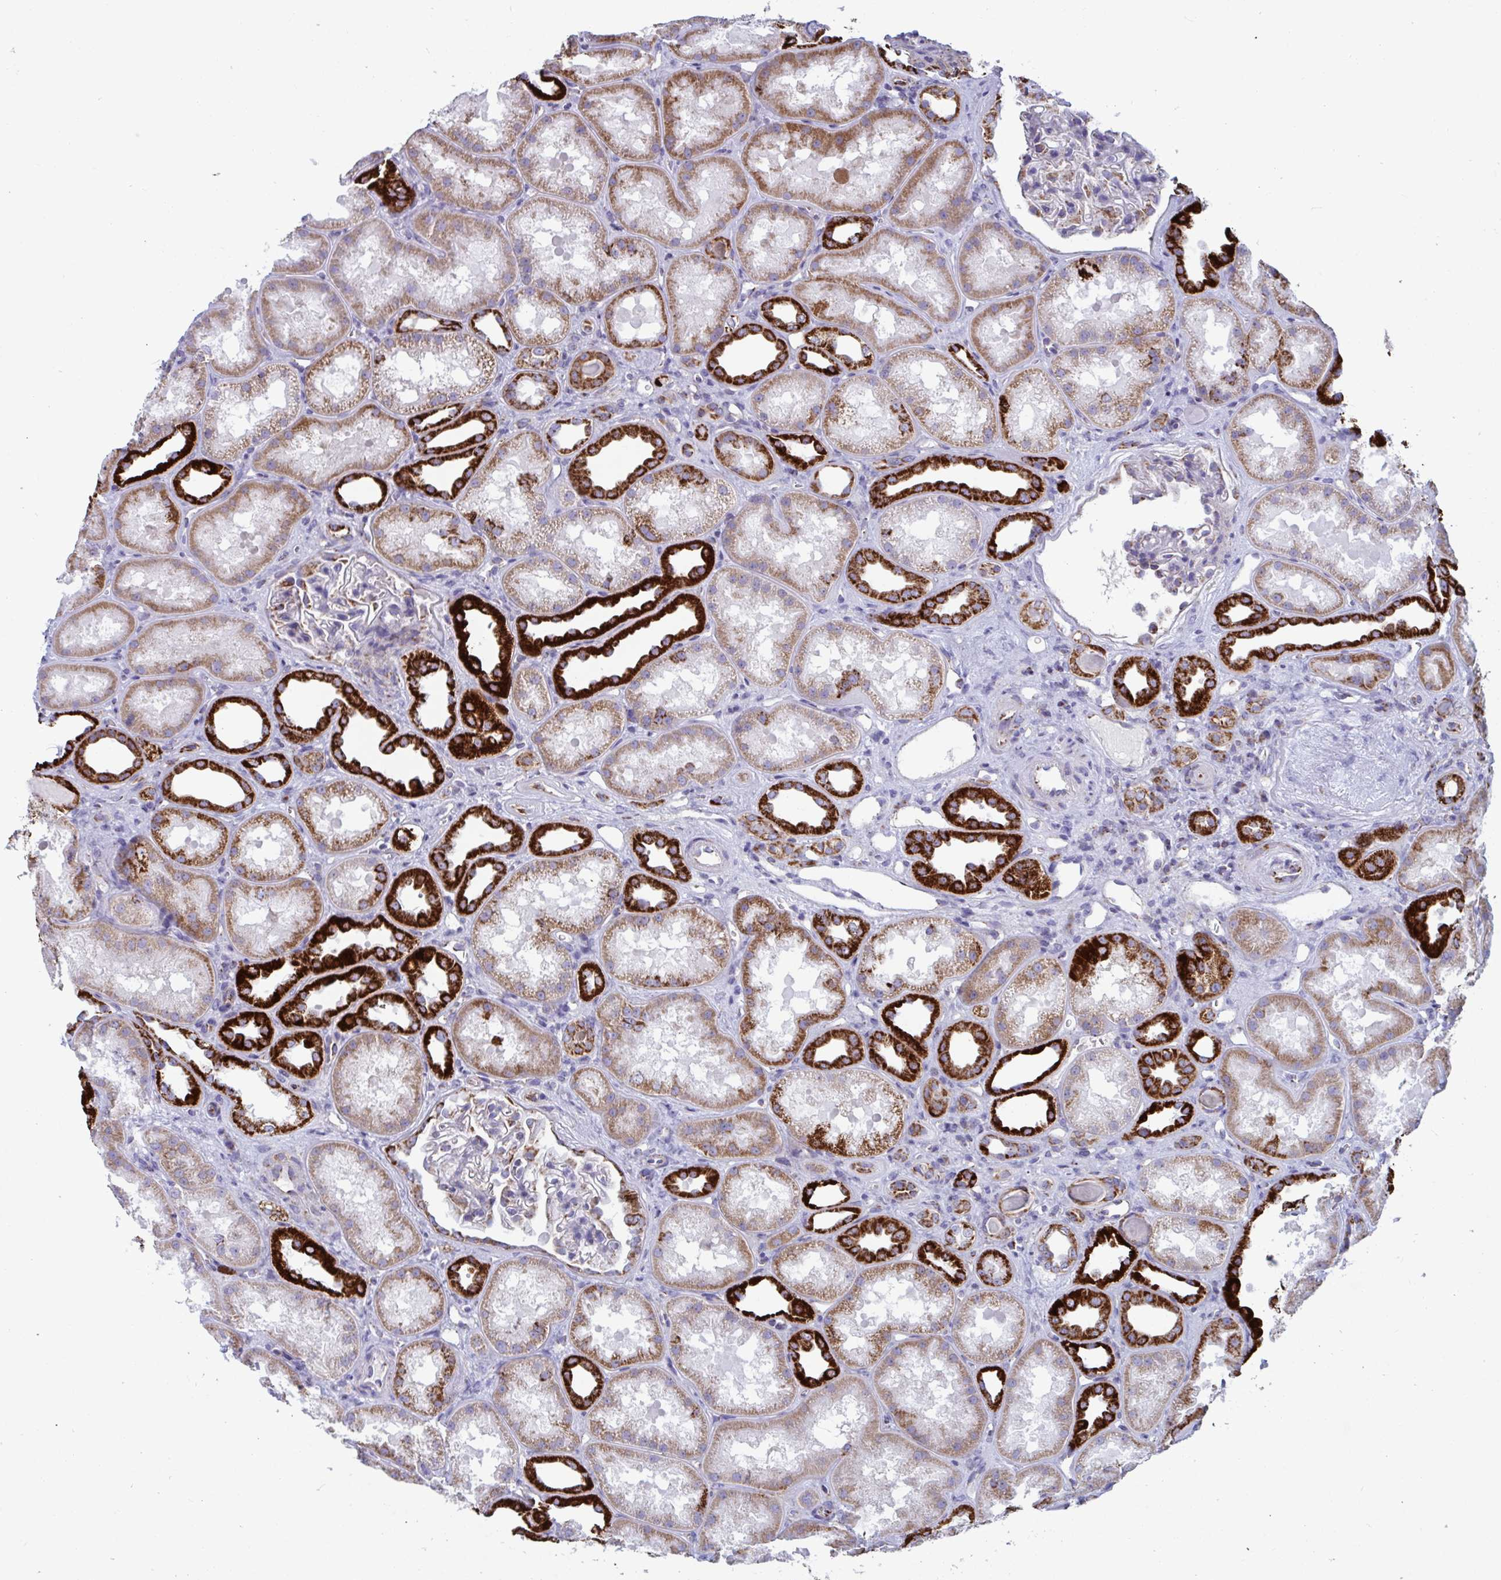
{"staining": {"intensity": "strong", "quantity": "<25%", "location": "cytoplasmic/membranous"}, "tissue": "kidney", "cell_type": "Cells in glomeruli", "image_type": "normal", "snomed": [{"axis": "morphology", "description": "Normal tissue, NOS"}, {"axis": "topography", "description": "Kidney"}], "caption": "Immunohistochemical staining of normal kidney reveals medium levels of strong cytoplasmic/membranous positivity in about <25% of cells in glomeruli.", "gene": "BCAT2", "patient": {"sex": "male", "age": 61}}